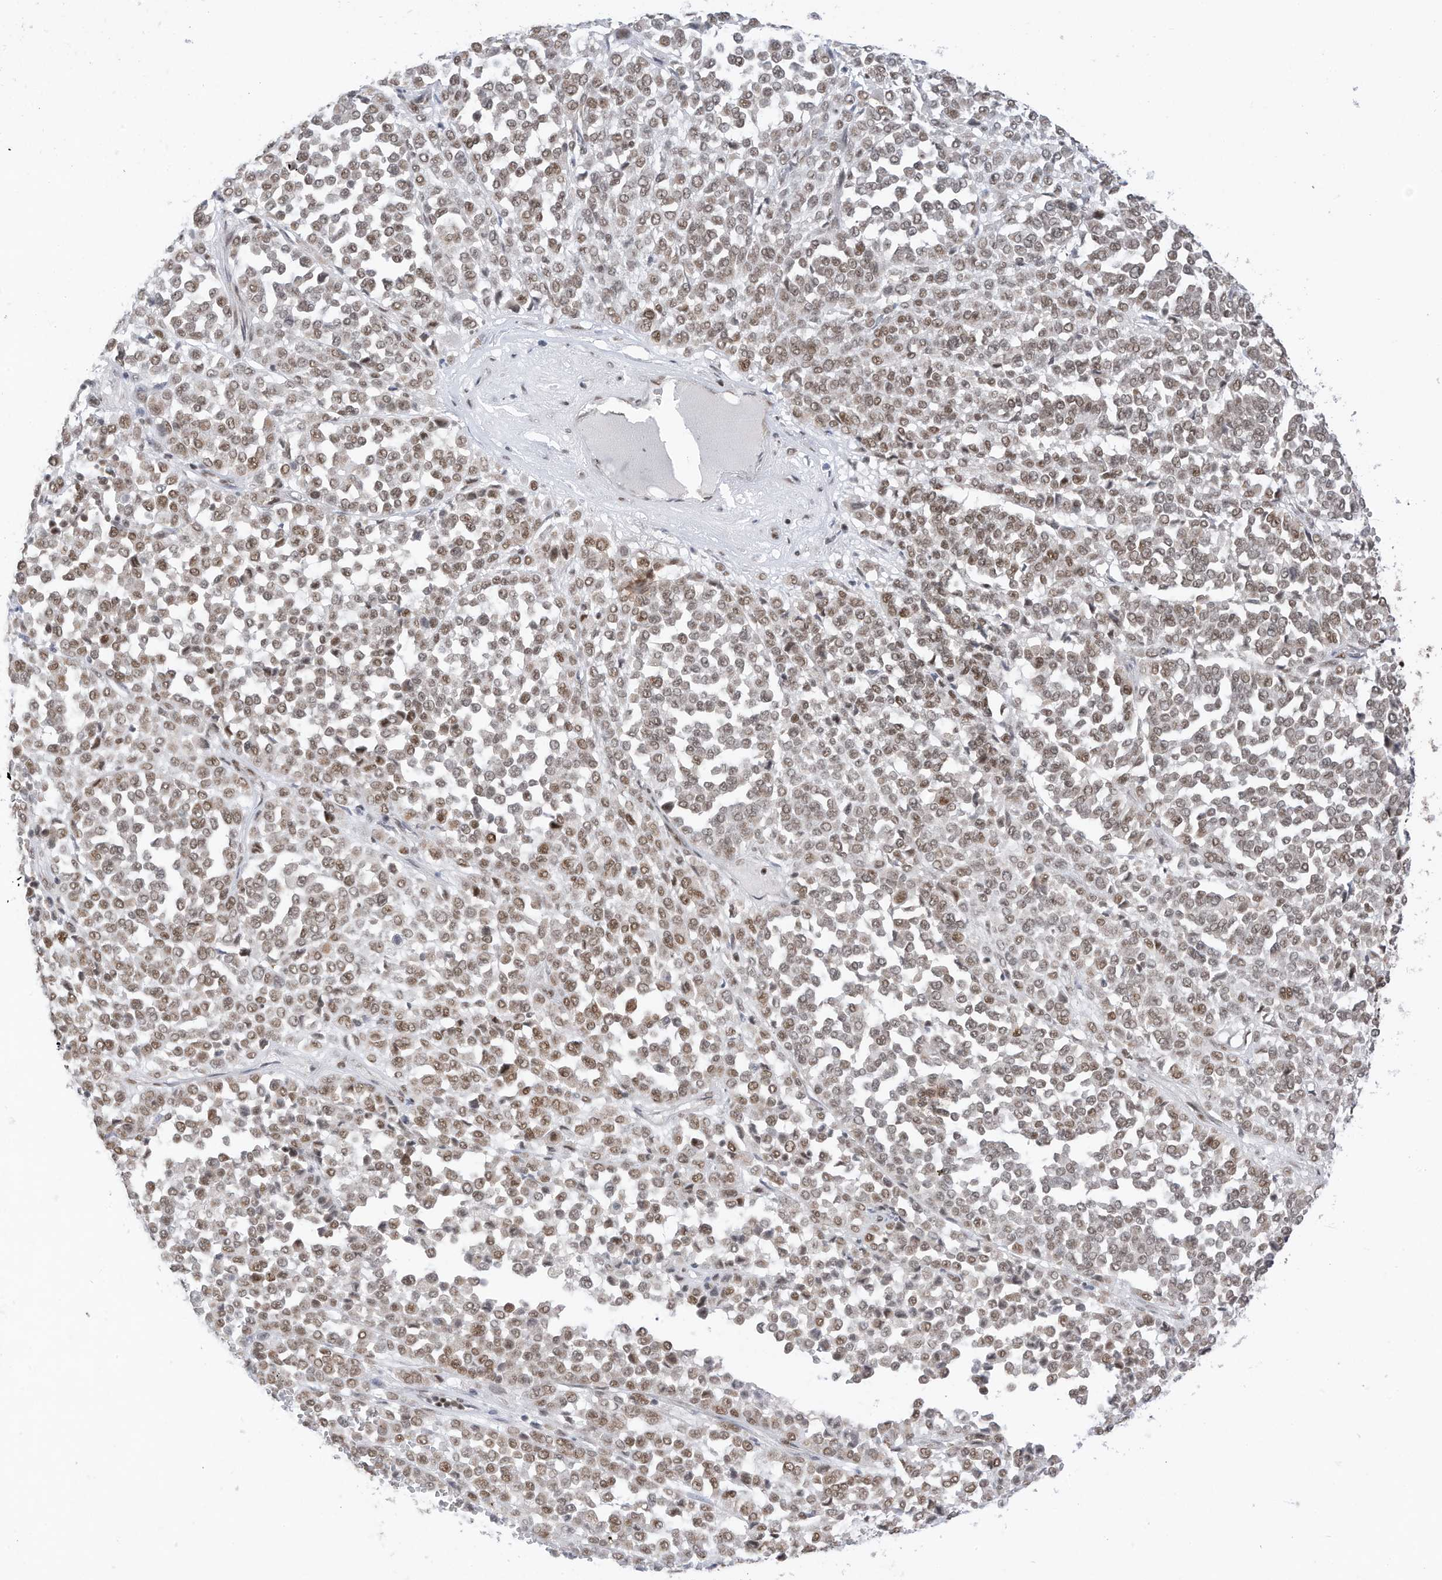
{"staining": {"intensity": "moderate", "quantity": ">75%", "location": "nuclear"}, "tissue": "melanoma", "cell_type": "Tumor cells", "image_type": "cancer", "snomed": [{"axis": "morphology", "description": "Malignant melanoma, Metastatic site"}, {"axis": "topography", "description": "Pancreas"}], "caption": "Immunohistochemical staining of melanoma exhibits moderate nuclear protein expression in approximately >75% of tumor cells.", "gene": "AURKAIP1", "patient": {"sex": "female", "age": 30}}